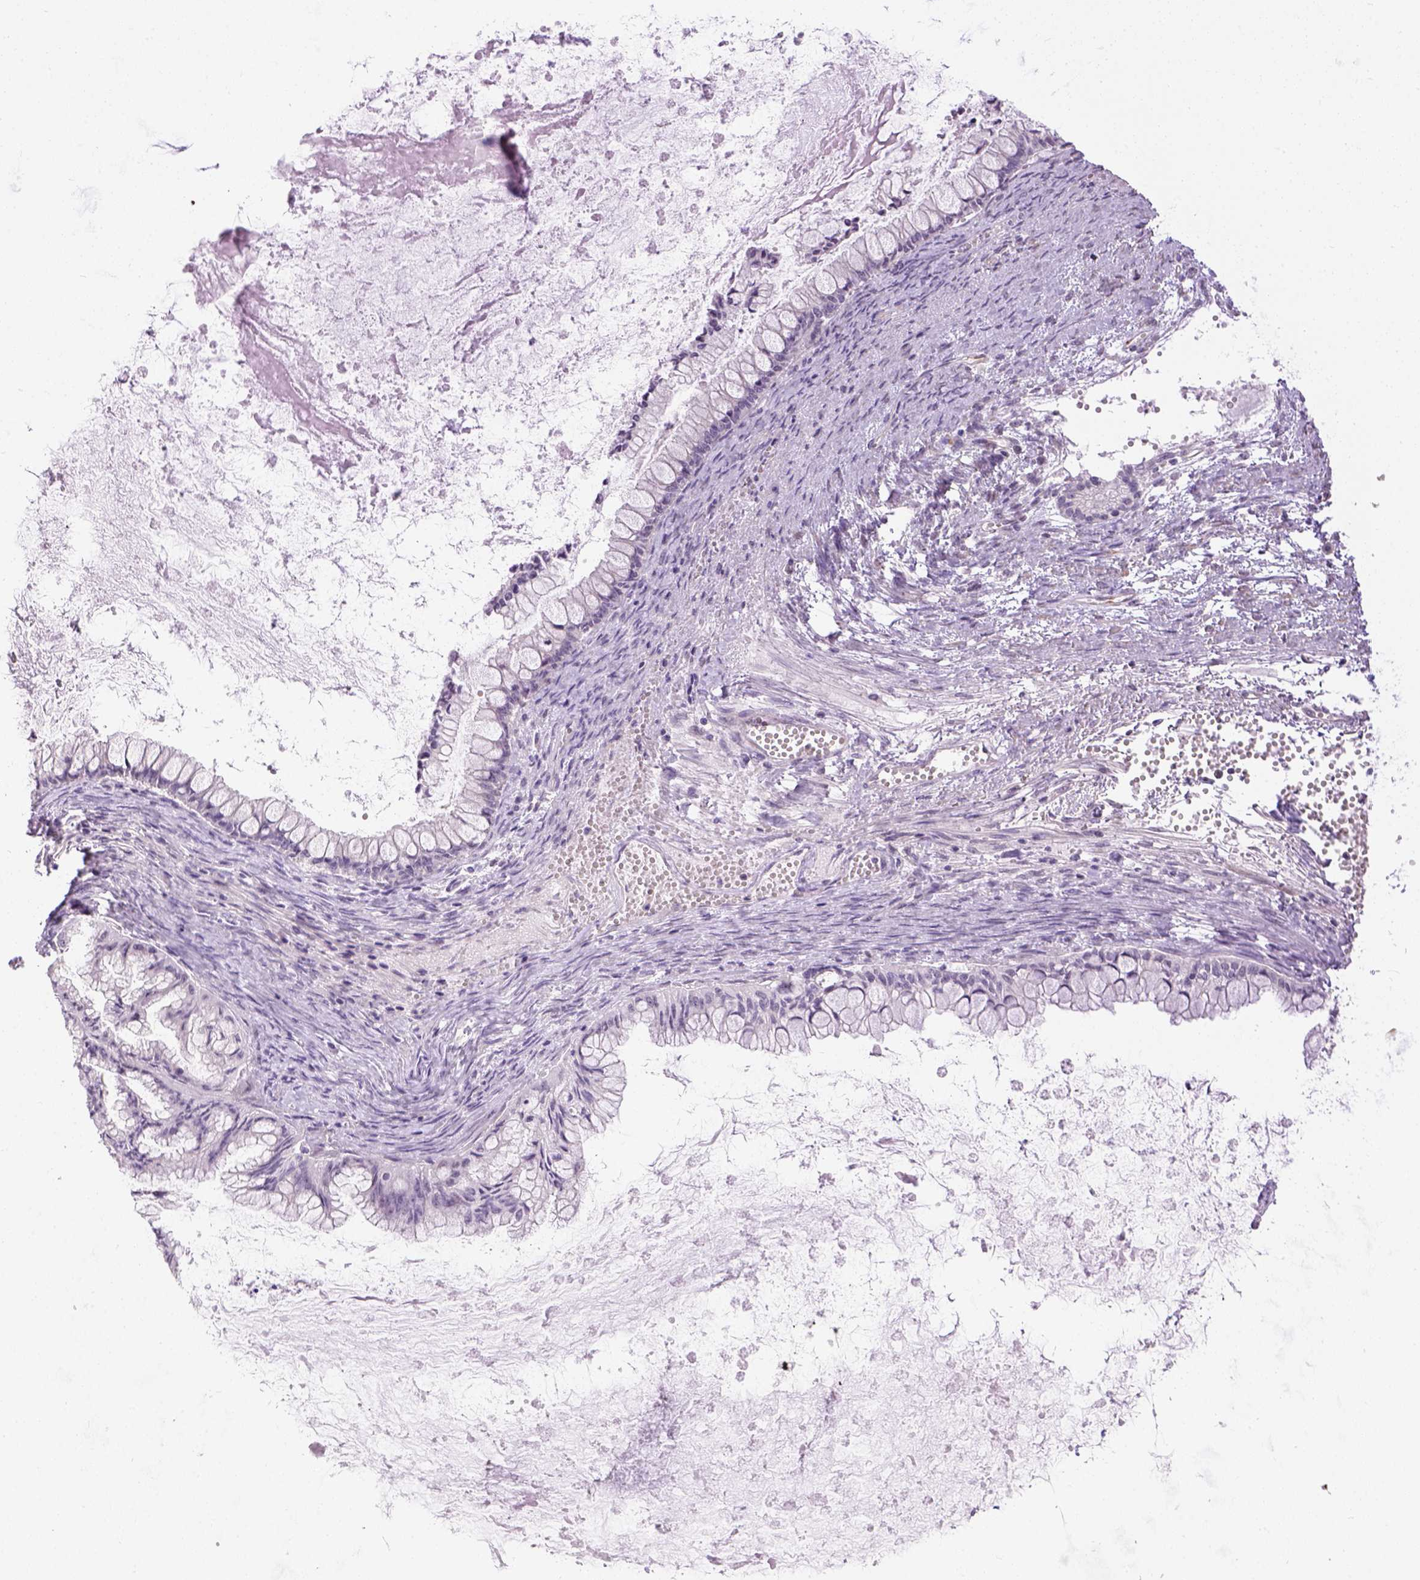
{"staining": {"intensity": "negative", "quantity": "none", "location": "none"}, "tissue": "ovarian cancer", "cell_type": "Tumor cells", "image_type": "cancer", "snomed": [{"axis": "morphology", "description": "Cystadenocarcinoma, mucinous, NOS"}, {"axis": "topography", "description": "Ovary"}], "caption": "Immunohistochemistry photomicrograph of human ovarian cancer stained for a protein (brown), which exhibits no positivity in tumor cells. (IHC, brightfield microscopy, high magnification).", "gene": "KAZN", "patient": {"sex": "female", "age": 67}}